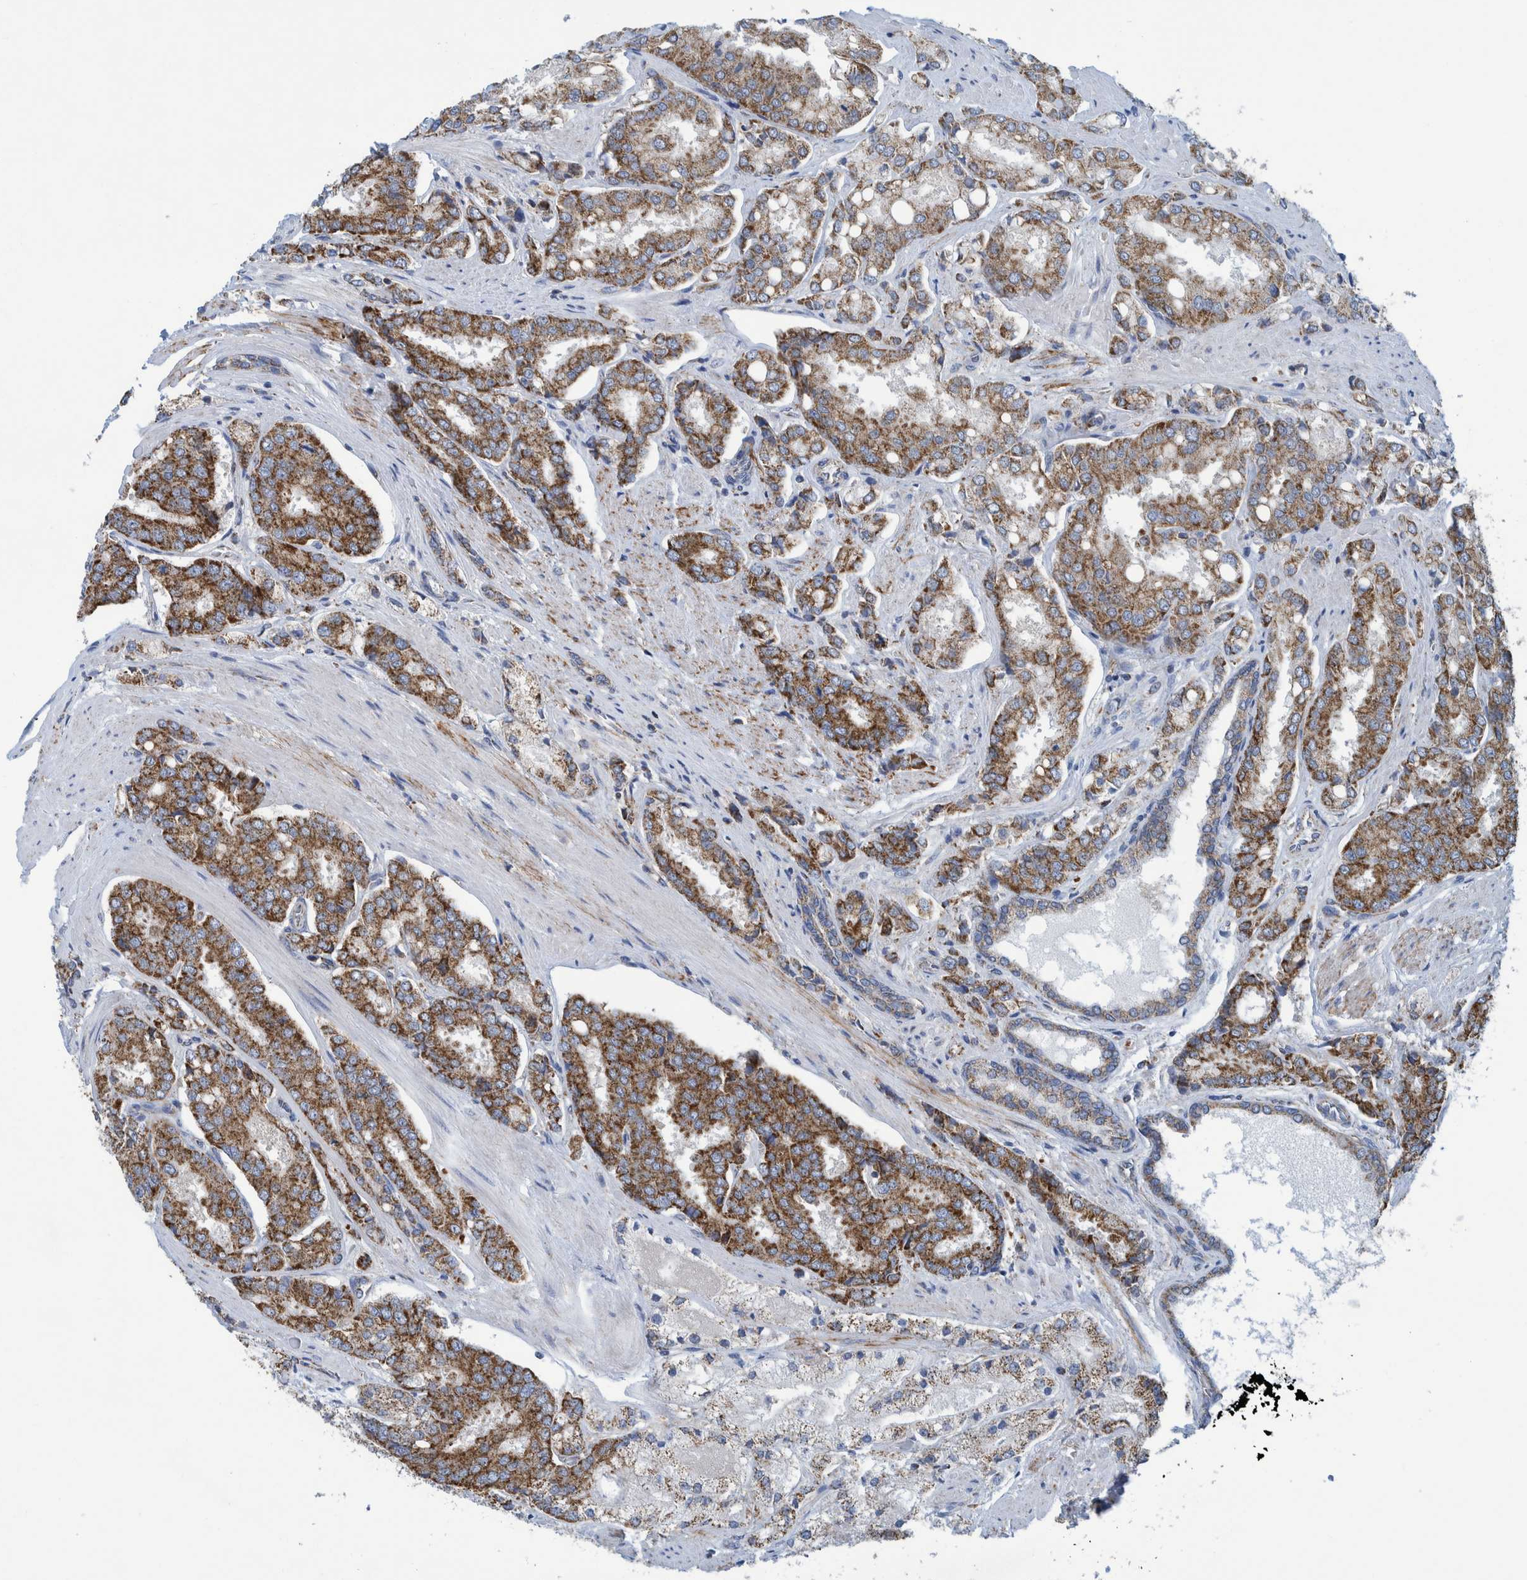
{"staining": {"intensity": "strong", "quantity": "25%-75%", "location": "cytoplasmic/membranous"}, "tissue": "prostate cancer", "cell_type": "Tumor cells", "image_type": "cancer", "snomed": [{"axis": "morphology", "description": "Adenocarcinoma, High grade"}, {"axis": "topography", "description": "Prostate"}], "caption": "This image exhibits prostate cancer (high-grade adenocarcinoma) stained with immunohistochemistry (IHC) to label a protein in brown. The cytoplasmic/membranous of tumor cells show strong positivity for the protein. Nuclei are counter-stained blue.", "gene": "MRPS7", "patient": {"sex": "male", "age": 50}}